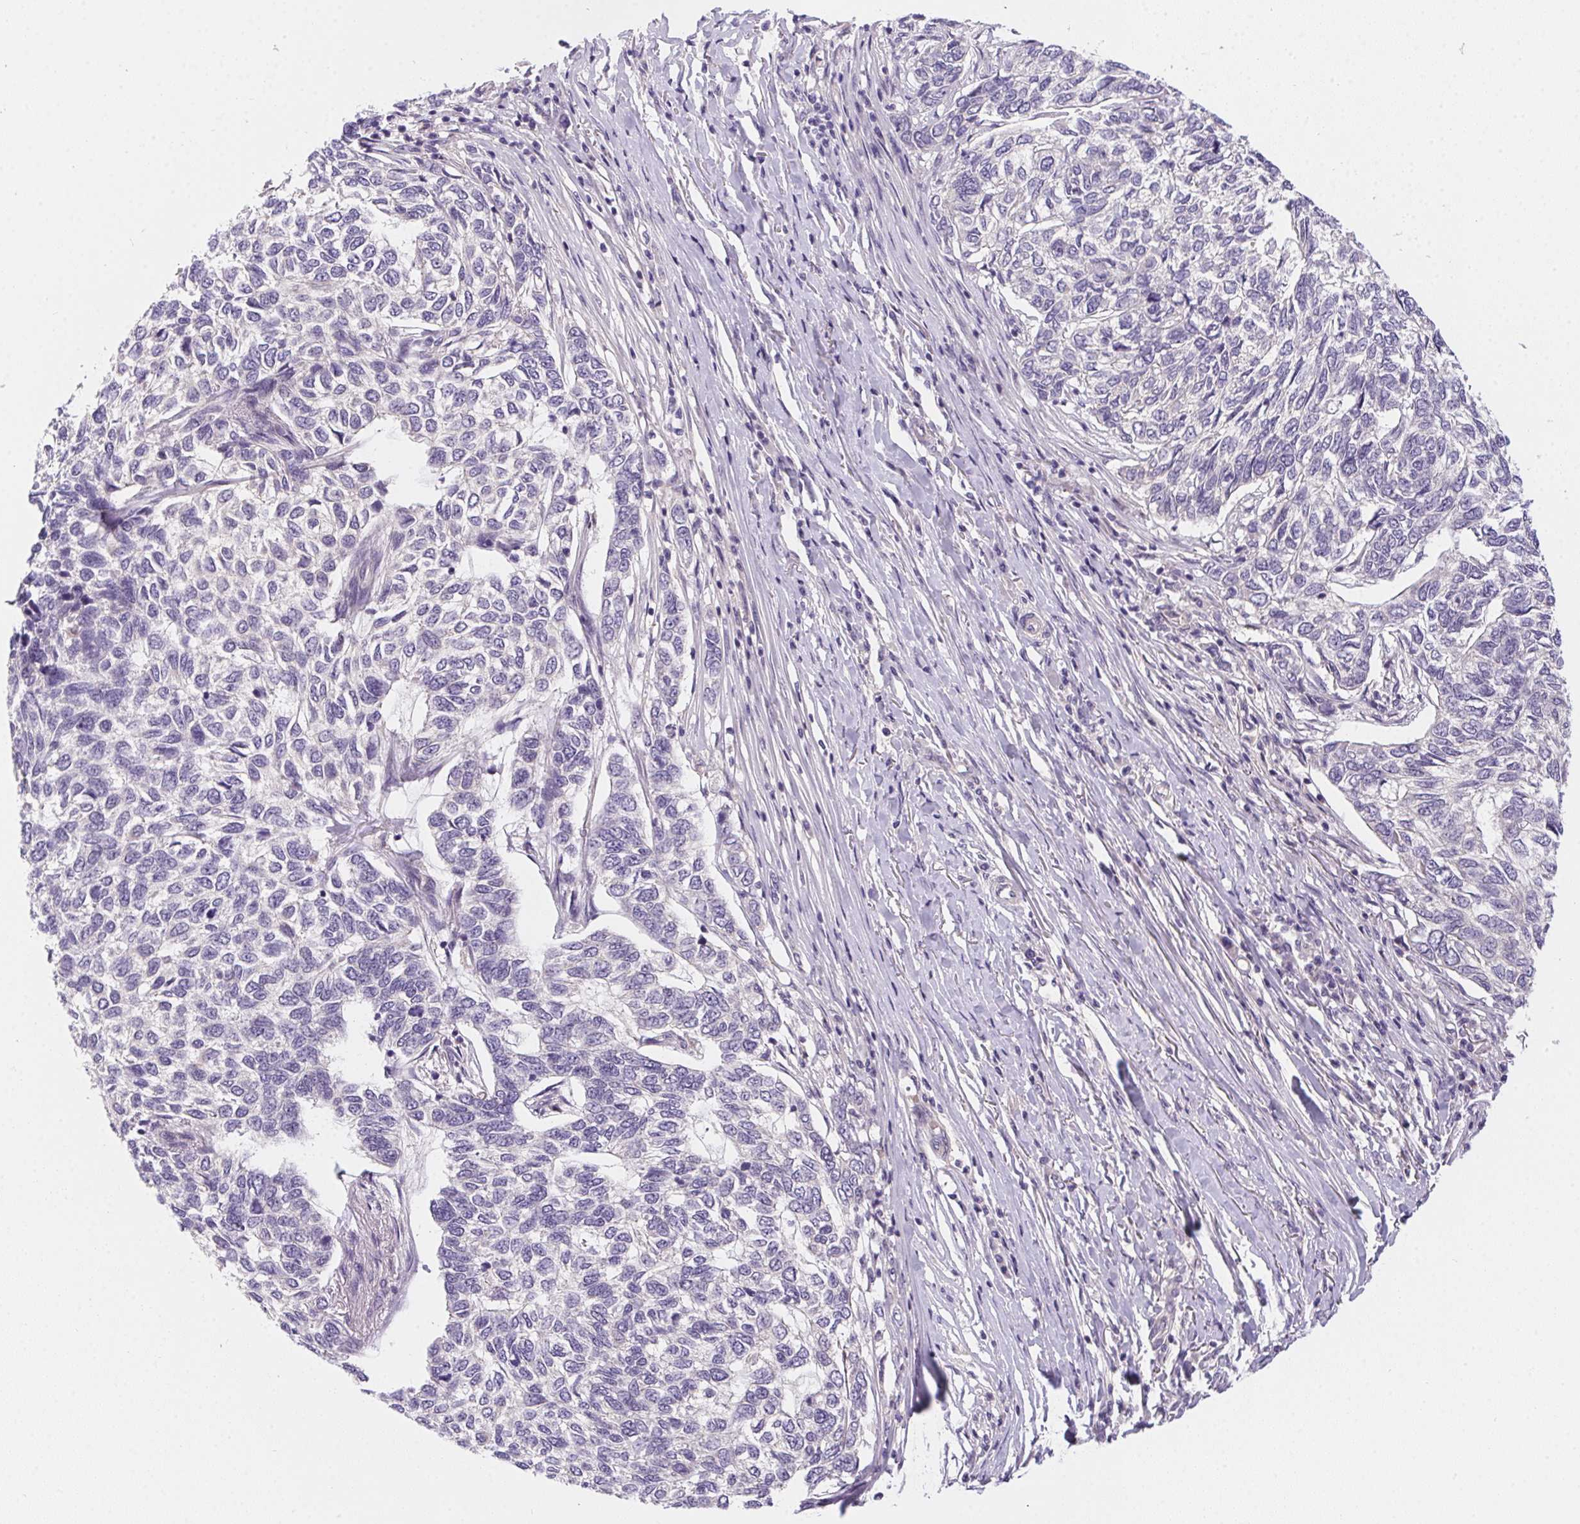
{"staining": {"intensity": "negative", "quantity": "none", "location": "none"}, "tissue": "skin cancer", "cell_type": "Tumor cells", "image_type": "cancer", "snomed": [{"axis": "morphology", "description": "Basal cell carcinoma"}, {"axis": "topography", "description": "Skin"}], "caption": "Immunohistochemistry of human skin cancer (basal cell carcinoma) demonstrates no positivity in tumor cells.", "gene": "PRKAA1", "patient": {"sex": "female", "age": 65}}